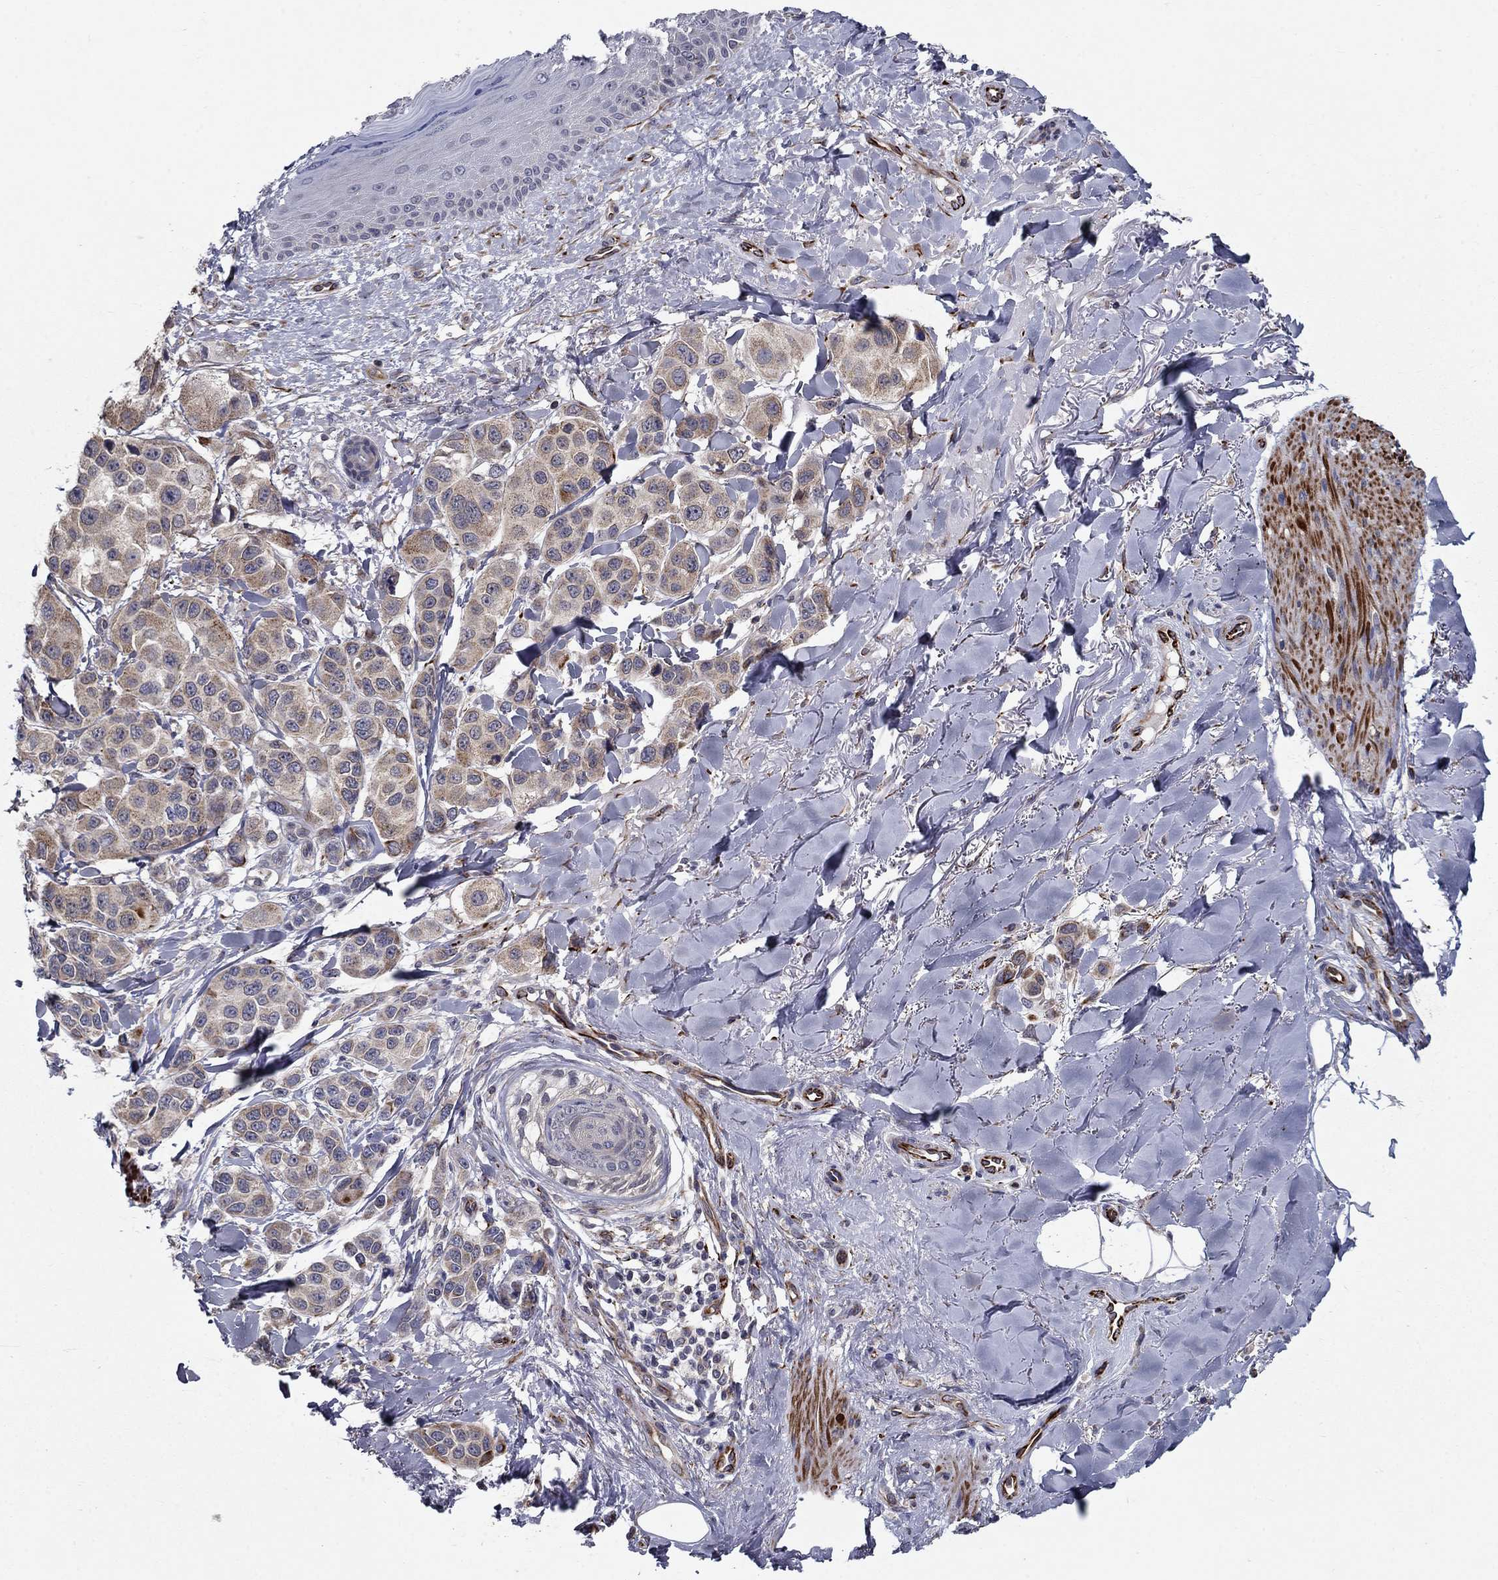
{"staining": {"intensity": "moderate", "quantity": "<25%", "location": "cytoplasmic/membranous"}, "tissue": "melanoma", "cell_type": "Tumor cells", "image_type": "cancer", "snomed": [{"axis": "morphology", "description": "Malignant melanoma, NOS"}, {"axis": "topography", "description": "Skin"}], "caption": "Melanoma stained with a protein marker exhibits moderate staining in tumor cells.", "gene": "LACTB2", "patient": {"sex": "male", "age": 57}}